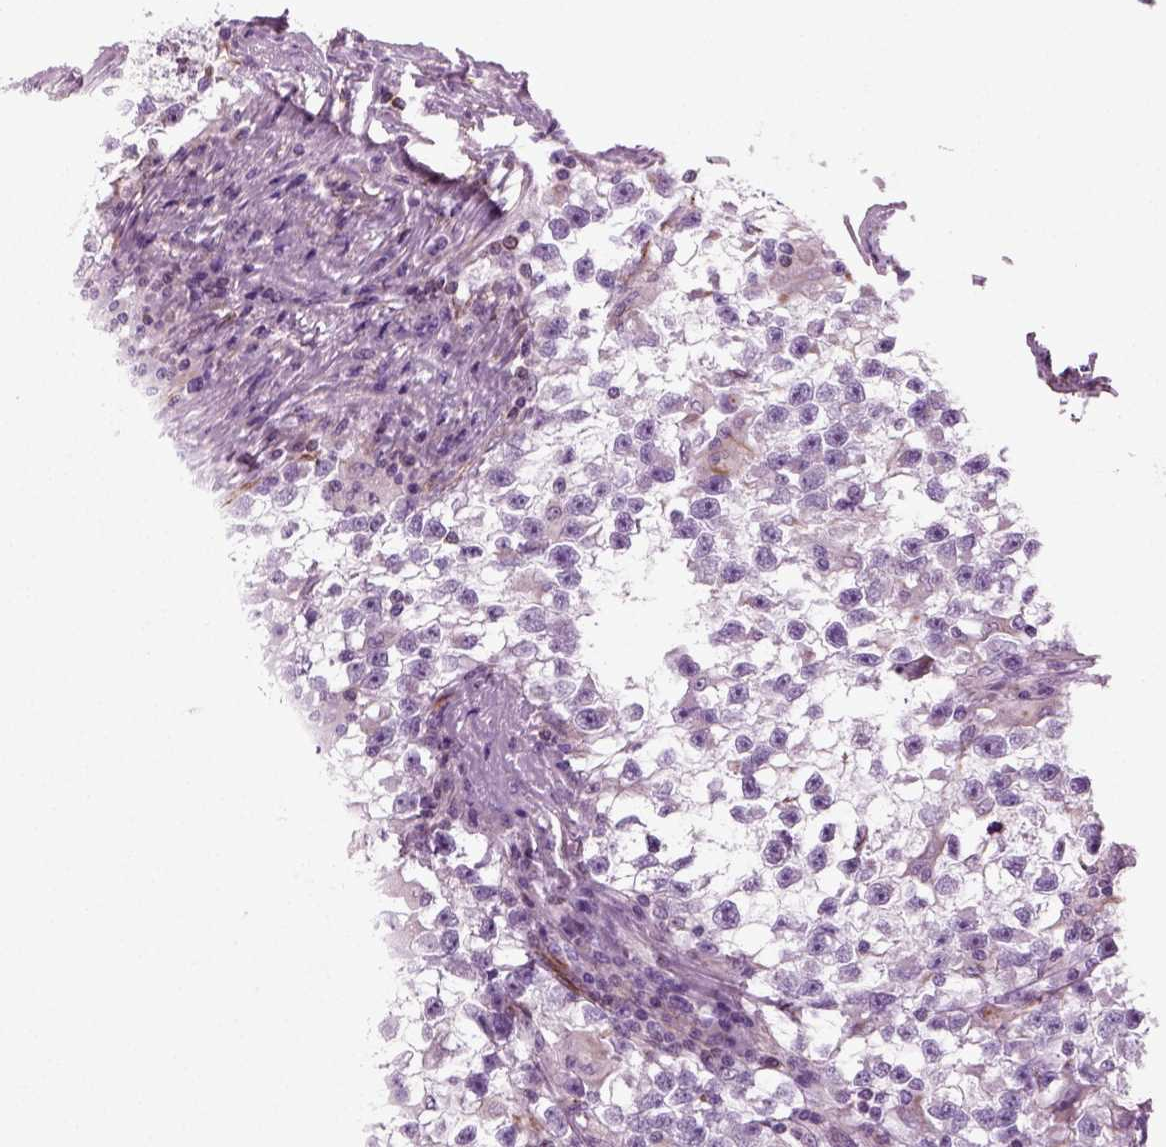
{"staining": {"intensity": "negative", "quantity": "none", "location": "none"}, "tissue": "testis cancer", "cell_type": "Tumor cells", "image_type": "cancer", "snomed": [{"axis": "morphology", "description": "Seminoma, NOS"}, {"axis": "topography", "description": "Testis"}], "caption": "Immunohistochemical staining of human seminoma (testis) shows no significant expression in tumor cells.", "gene": "ACER3", "patient": {"sex": "male", "age": 31}}